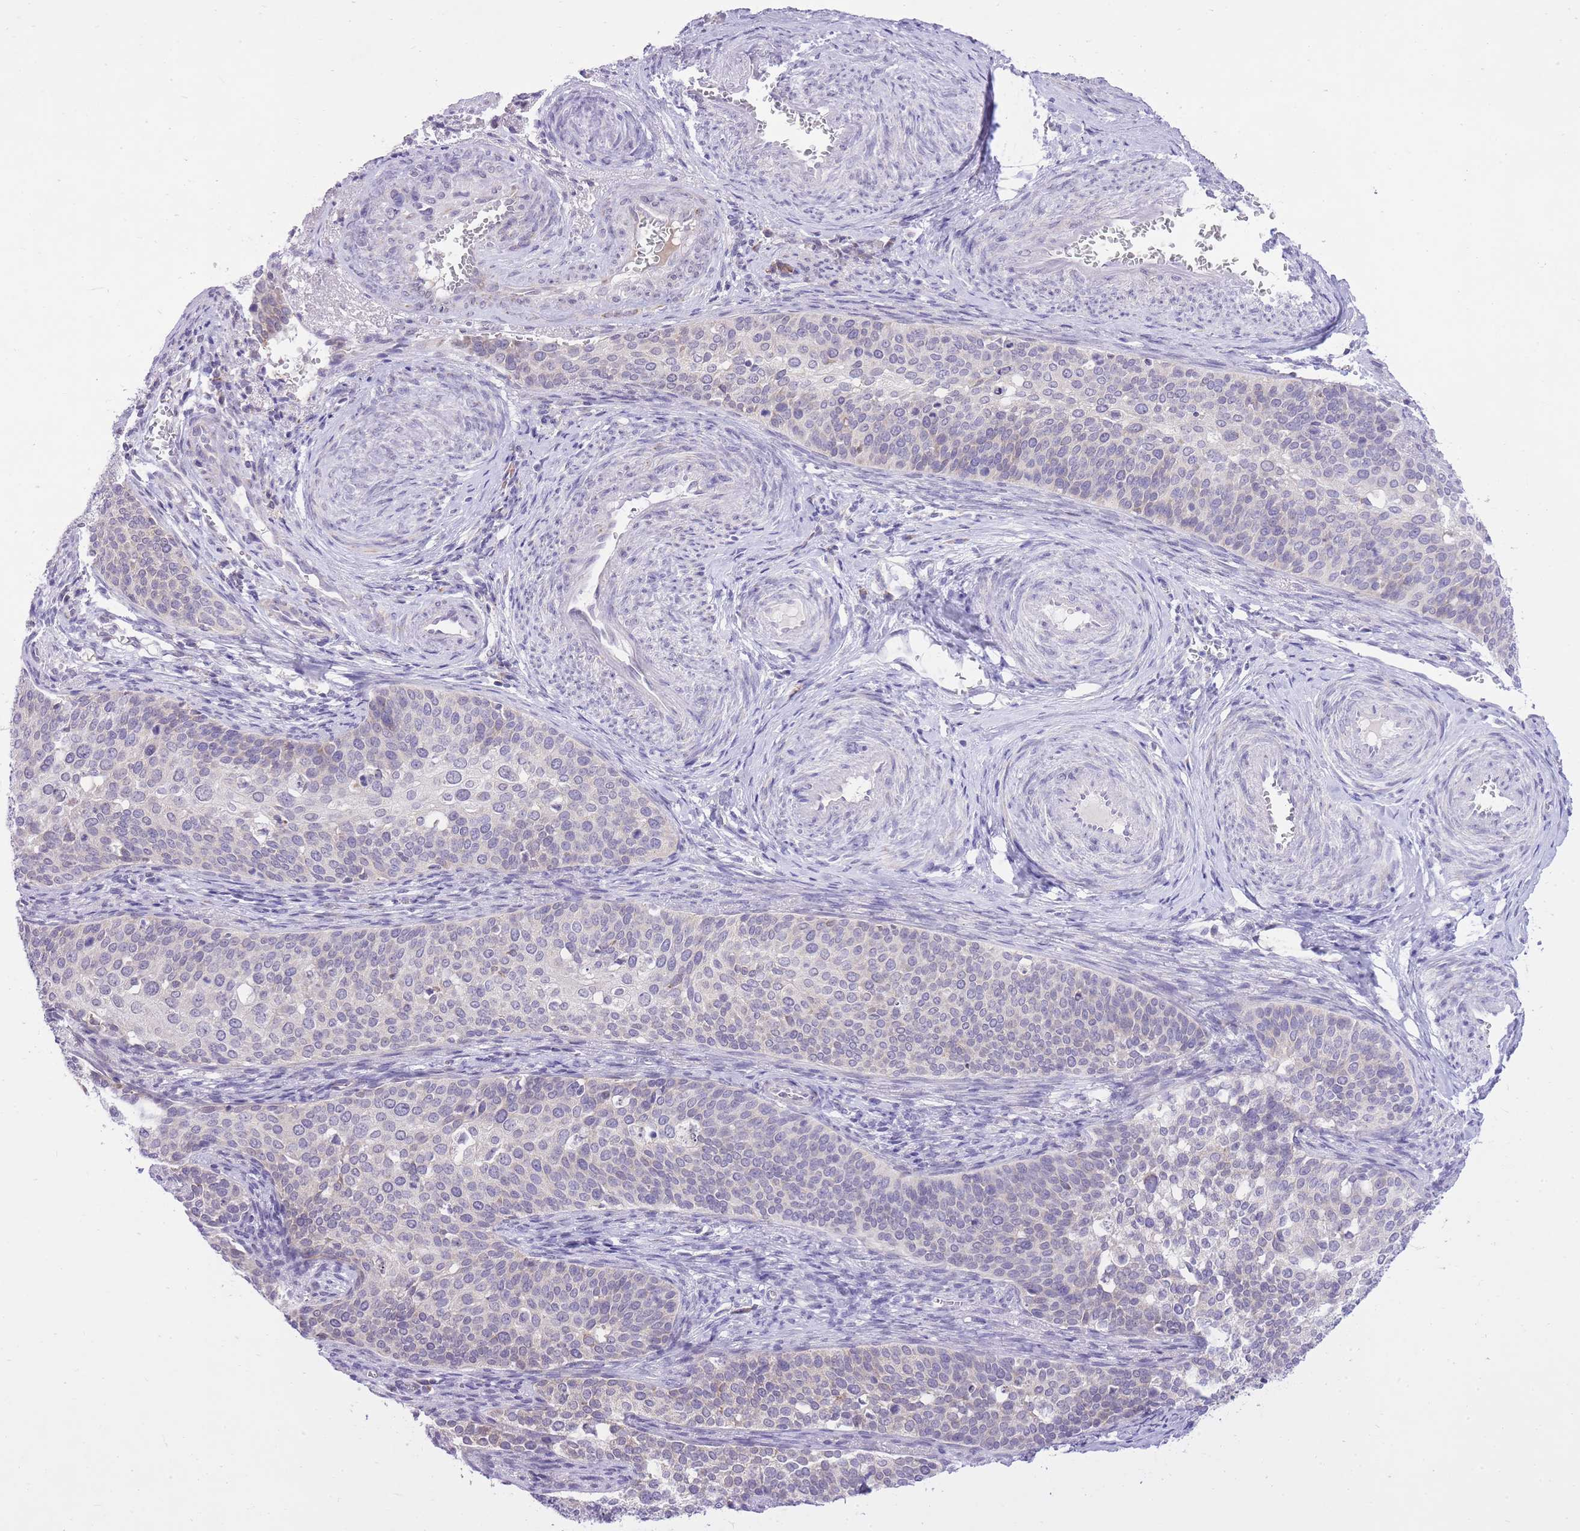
{"staining": {"intensity": "negative", "quantity": "none", "location": "none"}, "tissue": "cervical cancer", "cell_type": "Tumor cells", "image_type": "cancer", "snomed": [{"axis": "morphology", "description": "Squamous cell carcinoma, NOS"}, {"axis": "topography", "description": "Cervix"}], "caption": "An immunohistochemistry micrograph of cervical squamous cell carcinoma is shown. There is no staining in tumor cells of cervical squamous cell carcinoma.", "gene": "DENND2D", "patient": {"sex": "female", "age": 44}}